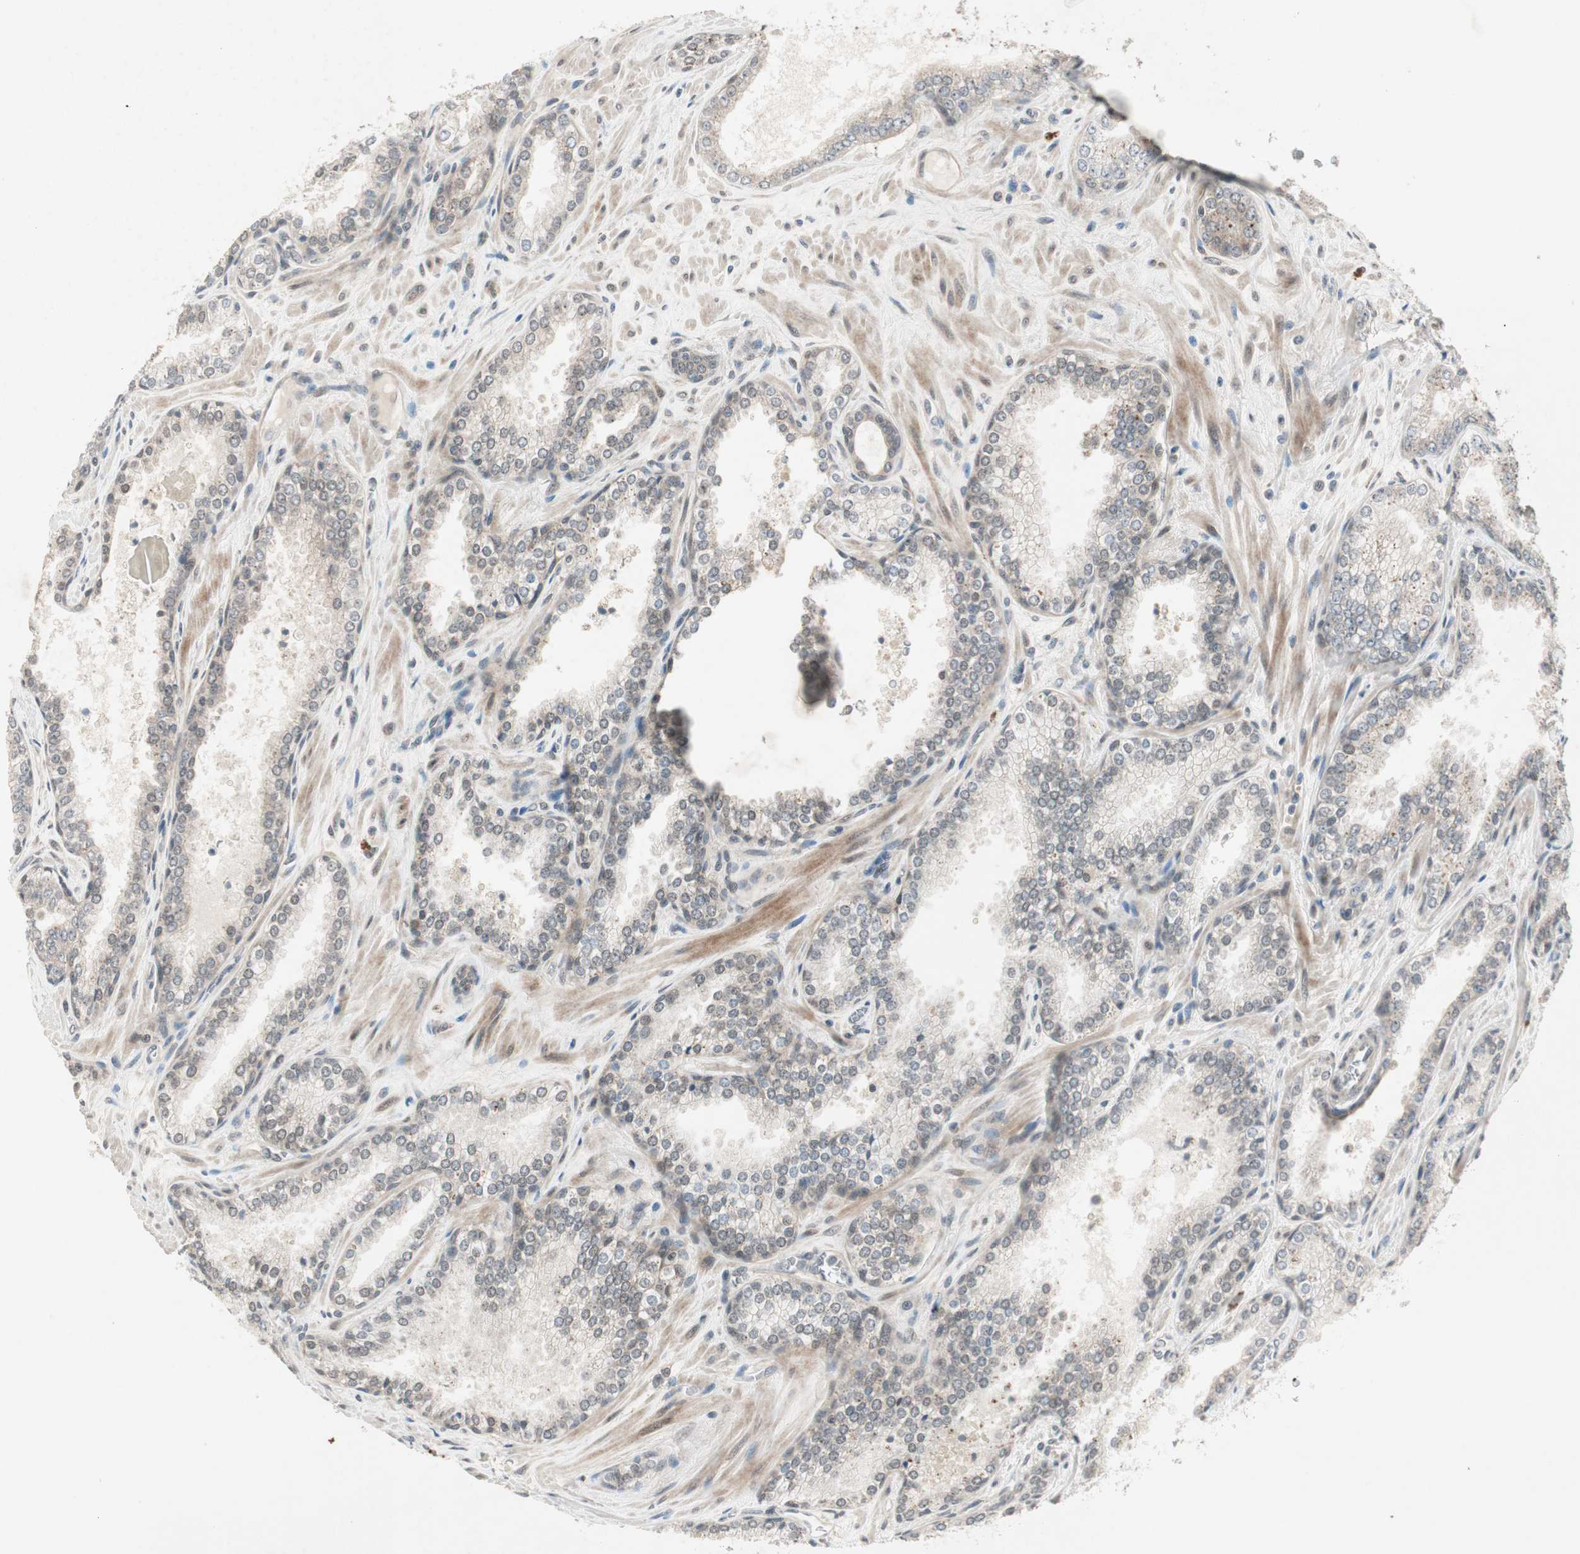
{"staining": {"intensity": "weak", "quantity": "<25%", "location": "cytoplasmic/membranous"}, "tissue": "prostate cancer", "cell_type": "Tumor cells", "image_type": "cancer", "snomed": [{"axis": "morphology", "description": "Adenocarcinoma, Low grade"}, {"axis": "topography", "description": "Prostate"}], "caption": "An immunohistochemistry image of prostate cancer (adenocarcinoma (low-grade)) is shown. There is no staining in tumor cells of prostate cancer (adenocarcinoma (low-grade)).", "gene": "PGBD1", "patient": {"sex": "male", "age": 60}}